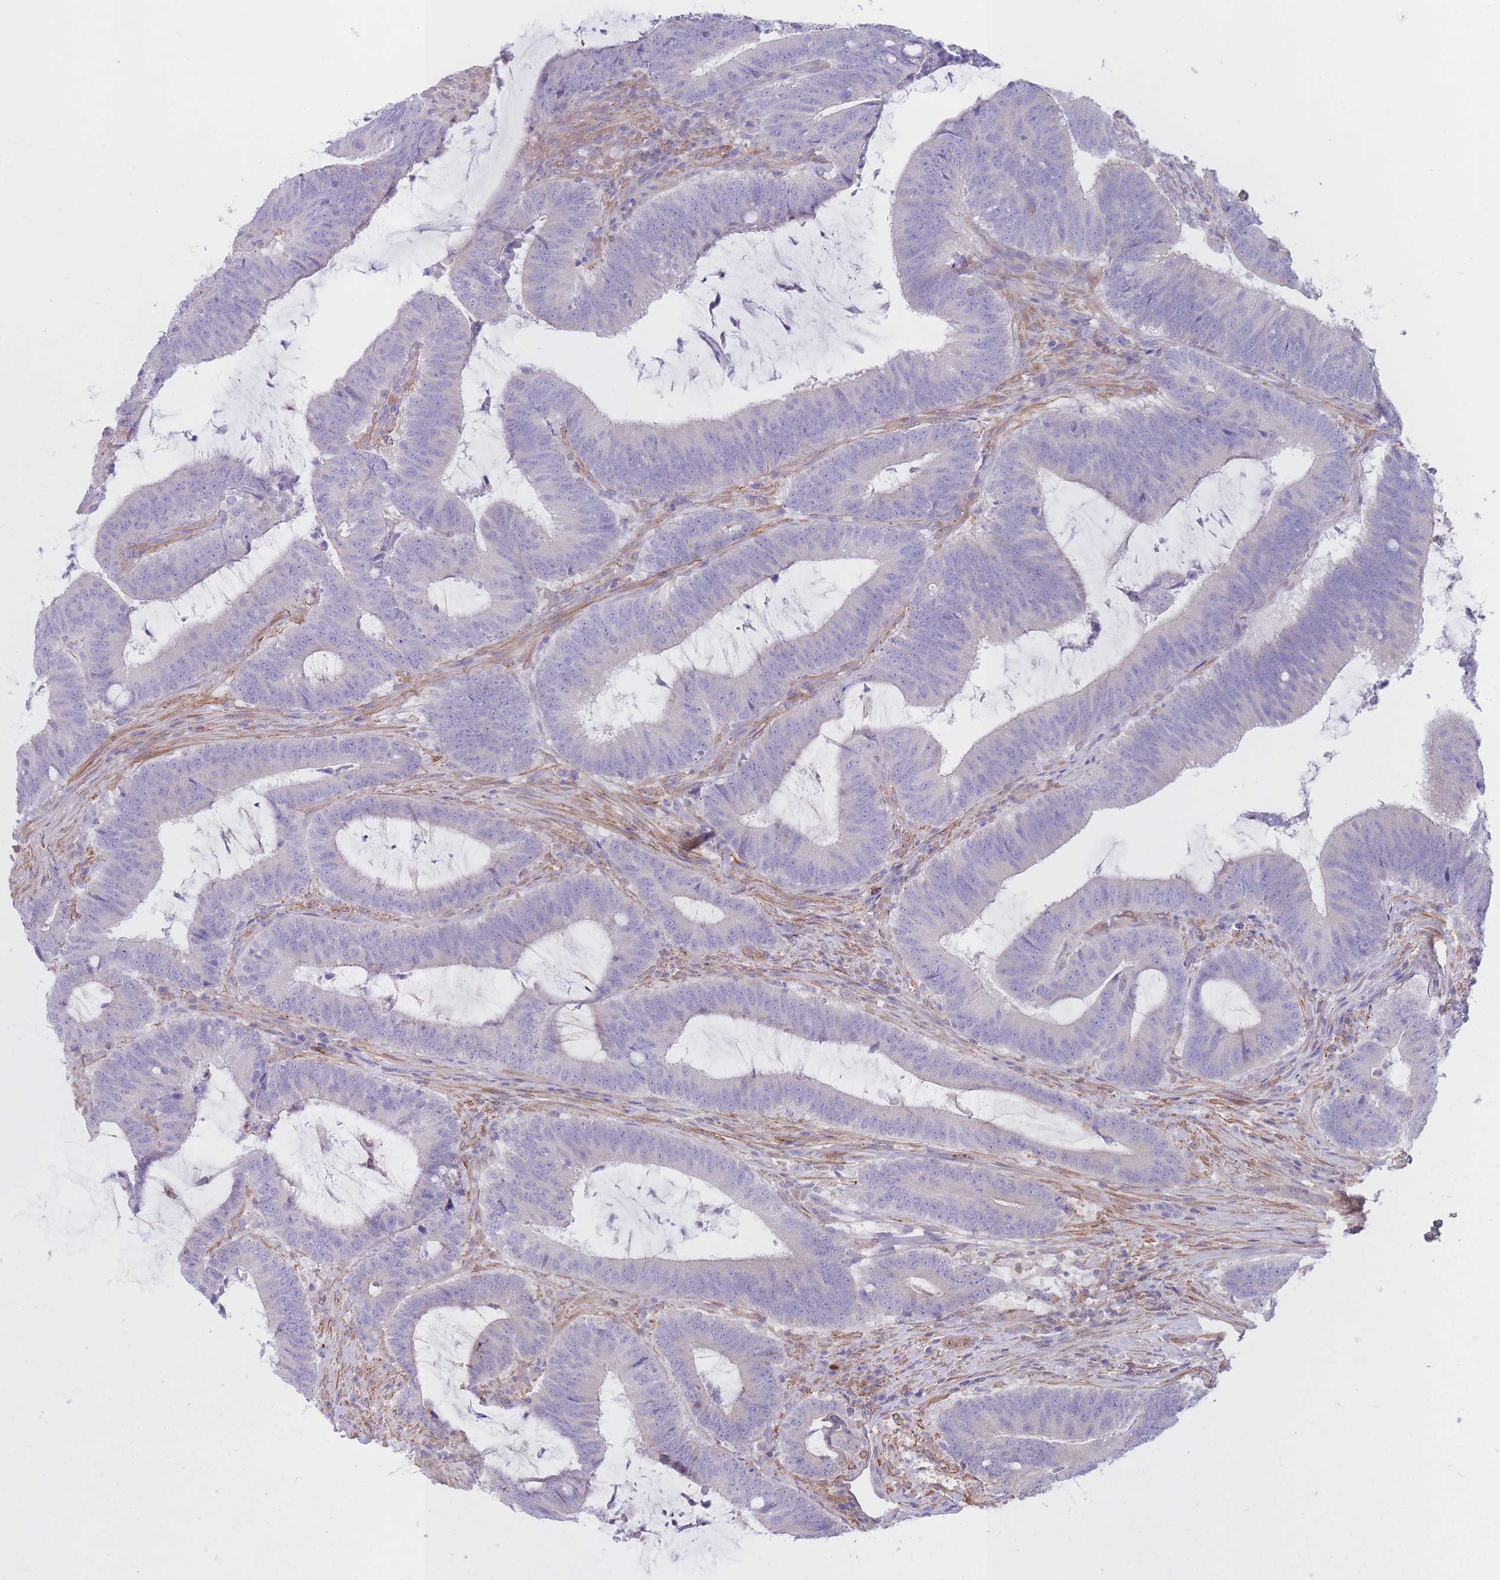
{"staining": {"intensity": "negative", "quantity": "none", "location": "none"}, "tissue": "colorectal cancer", "cell_type": "Tumor cells", "image_type": "cancer", "snomed": [{"axis": "morphology", "description": "Adenocarcinoma, NOS"}, {"axis": "topography", "description": "Colon"}], "caption": "Immunohistochemistry of colorectal adenocarcinoma reveals no staining in tumor cells. (Brightfield microscopy of DAB (3,3'-diaminobenzidine) immunohistochemistry at high magnification).", "gene": "LDB3", "patient": {"sex": "female", "age": 43}}